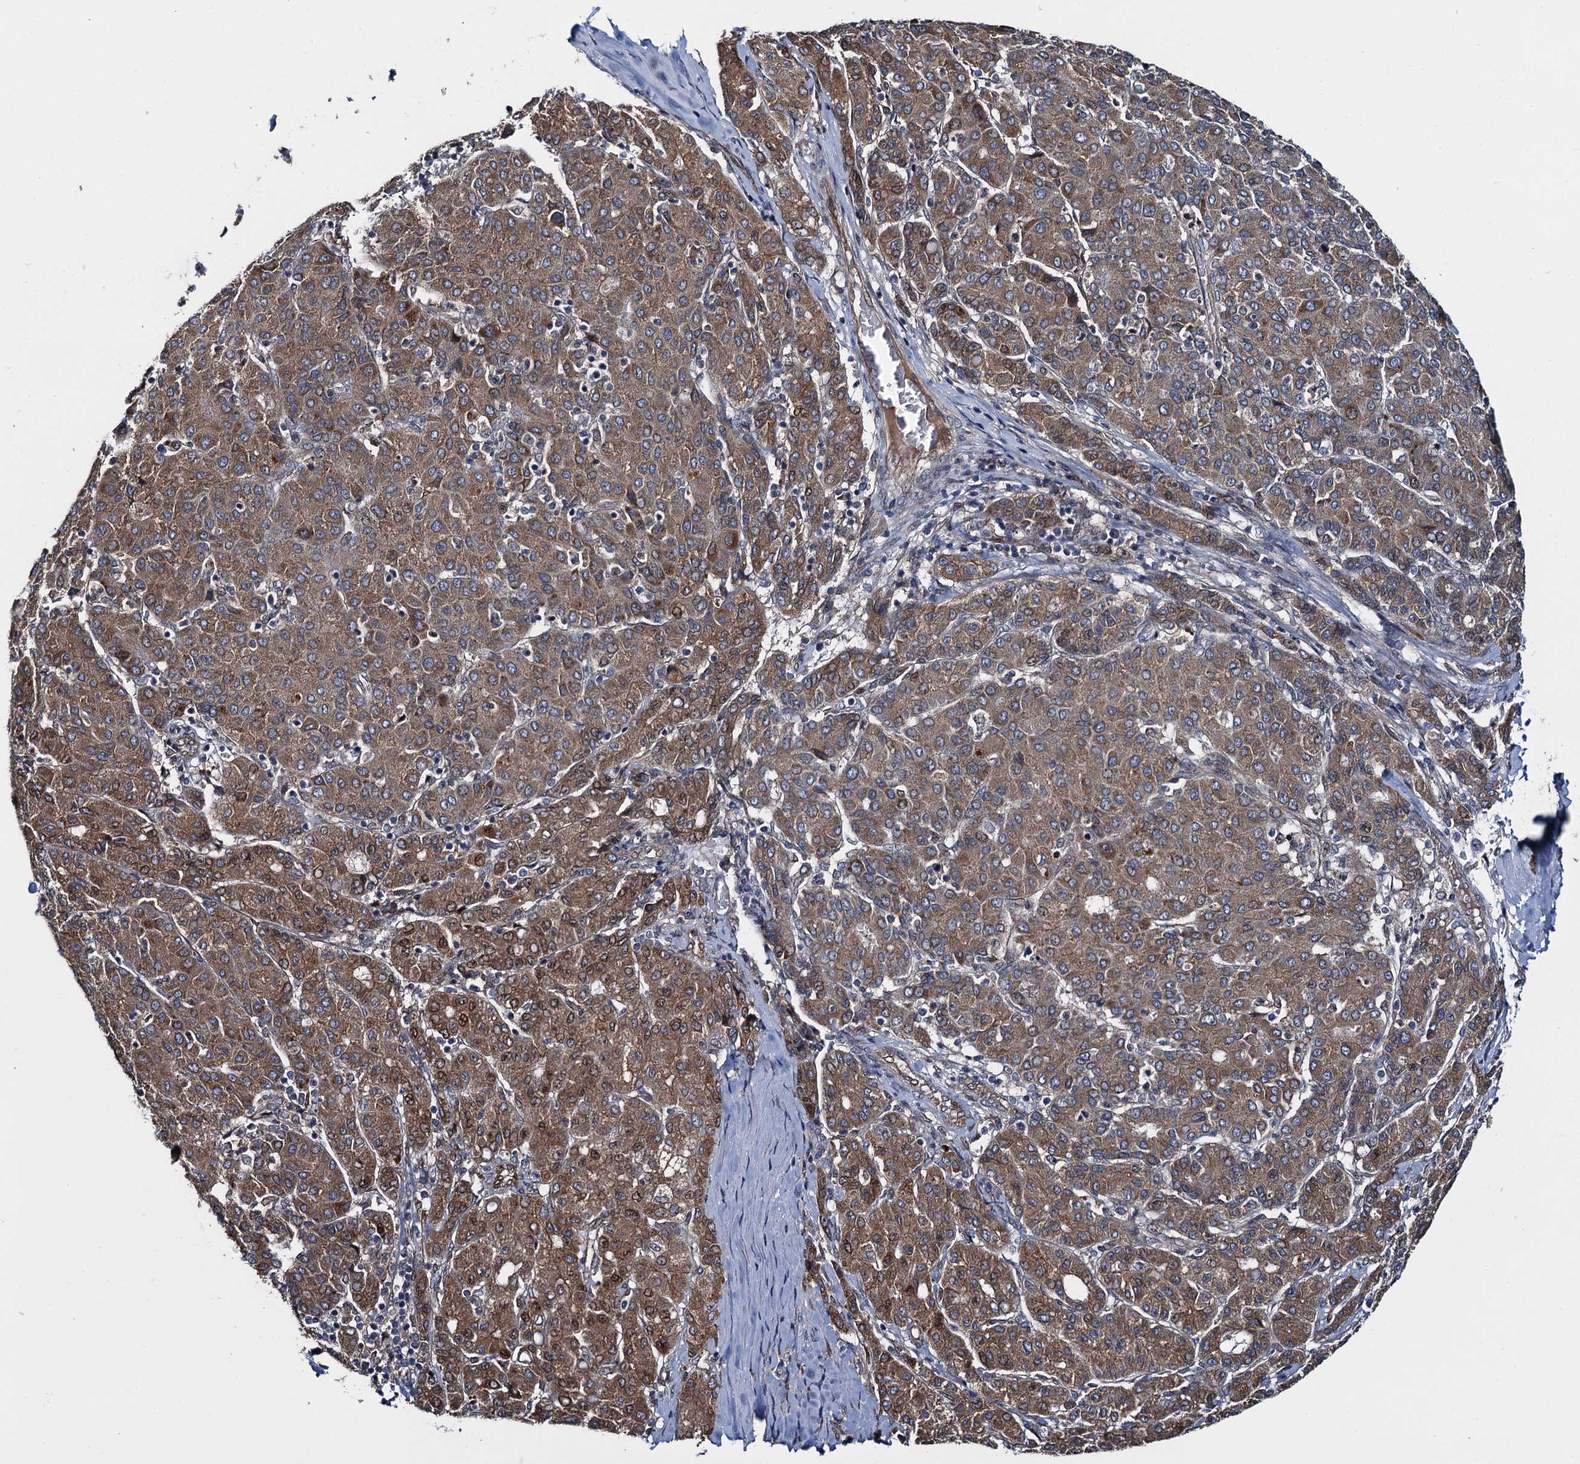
{"staining": {"intensity": "moderate", "quantity": ">75%", "location": "cytoplasmic/membranous,nuclear"}, "tissue": "liver cancer", "cell_type": "Tumor cells", "image_type": "cancer", "snomed": [{"axis": "morphology", "description": "Carcinoma, Hepatocellular, NOS"}, {"axis": "topography", "description": "Liver"}], "caption": "High-power microscopy captured an immunohistochemistry image of liver hepatocellular carcinoma, revealing moderate cytoplasmic/membranous and nuclear expression in about >75% of tumor cells.", "gene": "EVX2", "patient": {"sex": "male", "age": 65}}